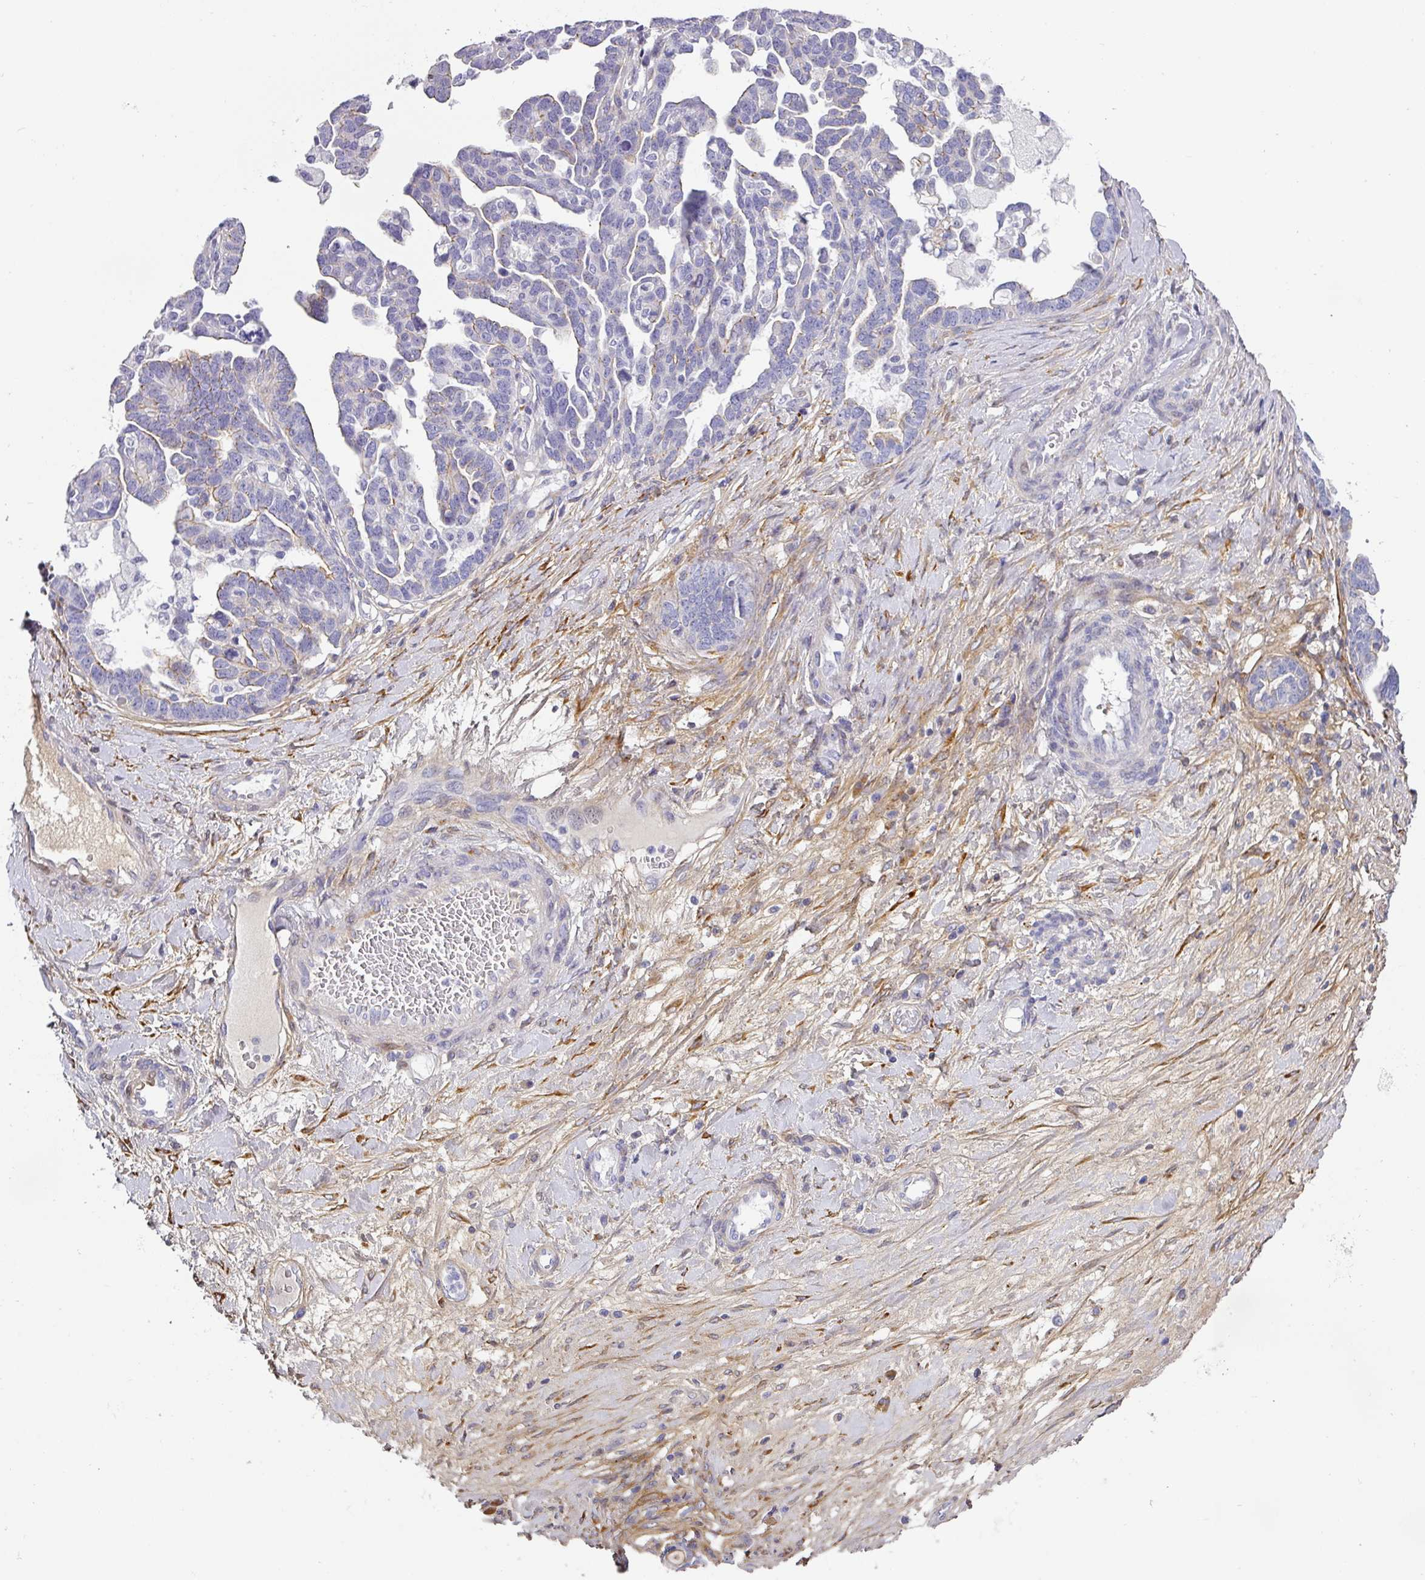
{"staining": {"intensity": "negative", "quantity": "none", "location": "none"}, "tissue": "ovarian cancer", "cell_type": "Tumor cells", "image_type": "cancer", "snomed": [{"axis": "morphology", "description": "Cystadenocarcinoma, serous, NOS"}, {"axis": "topography", "description": "Ovary"}], "caption": "Ovarian cancer (serous cystadenocarcinoma) stained for a protein using IHC displays no positivity tumor cells.", "gene": "ANKRD29", "patient": {"sex": "female", "age": 54}}